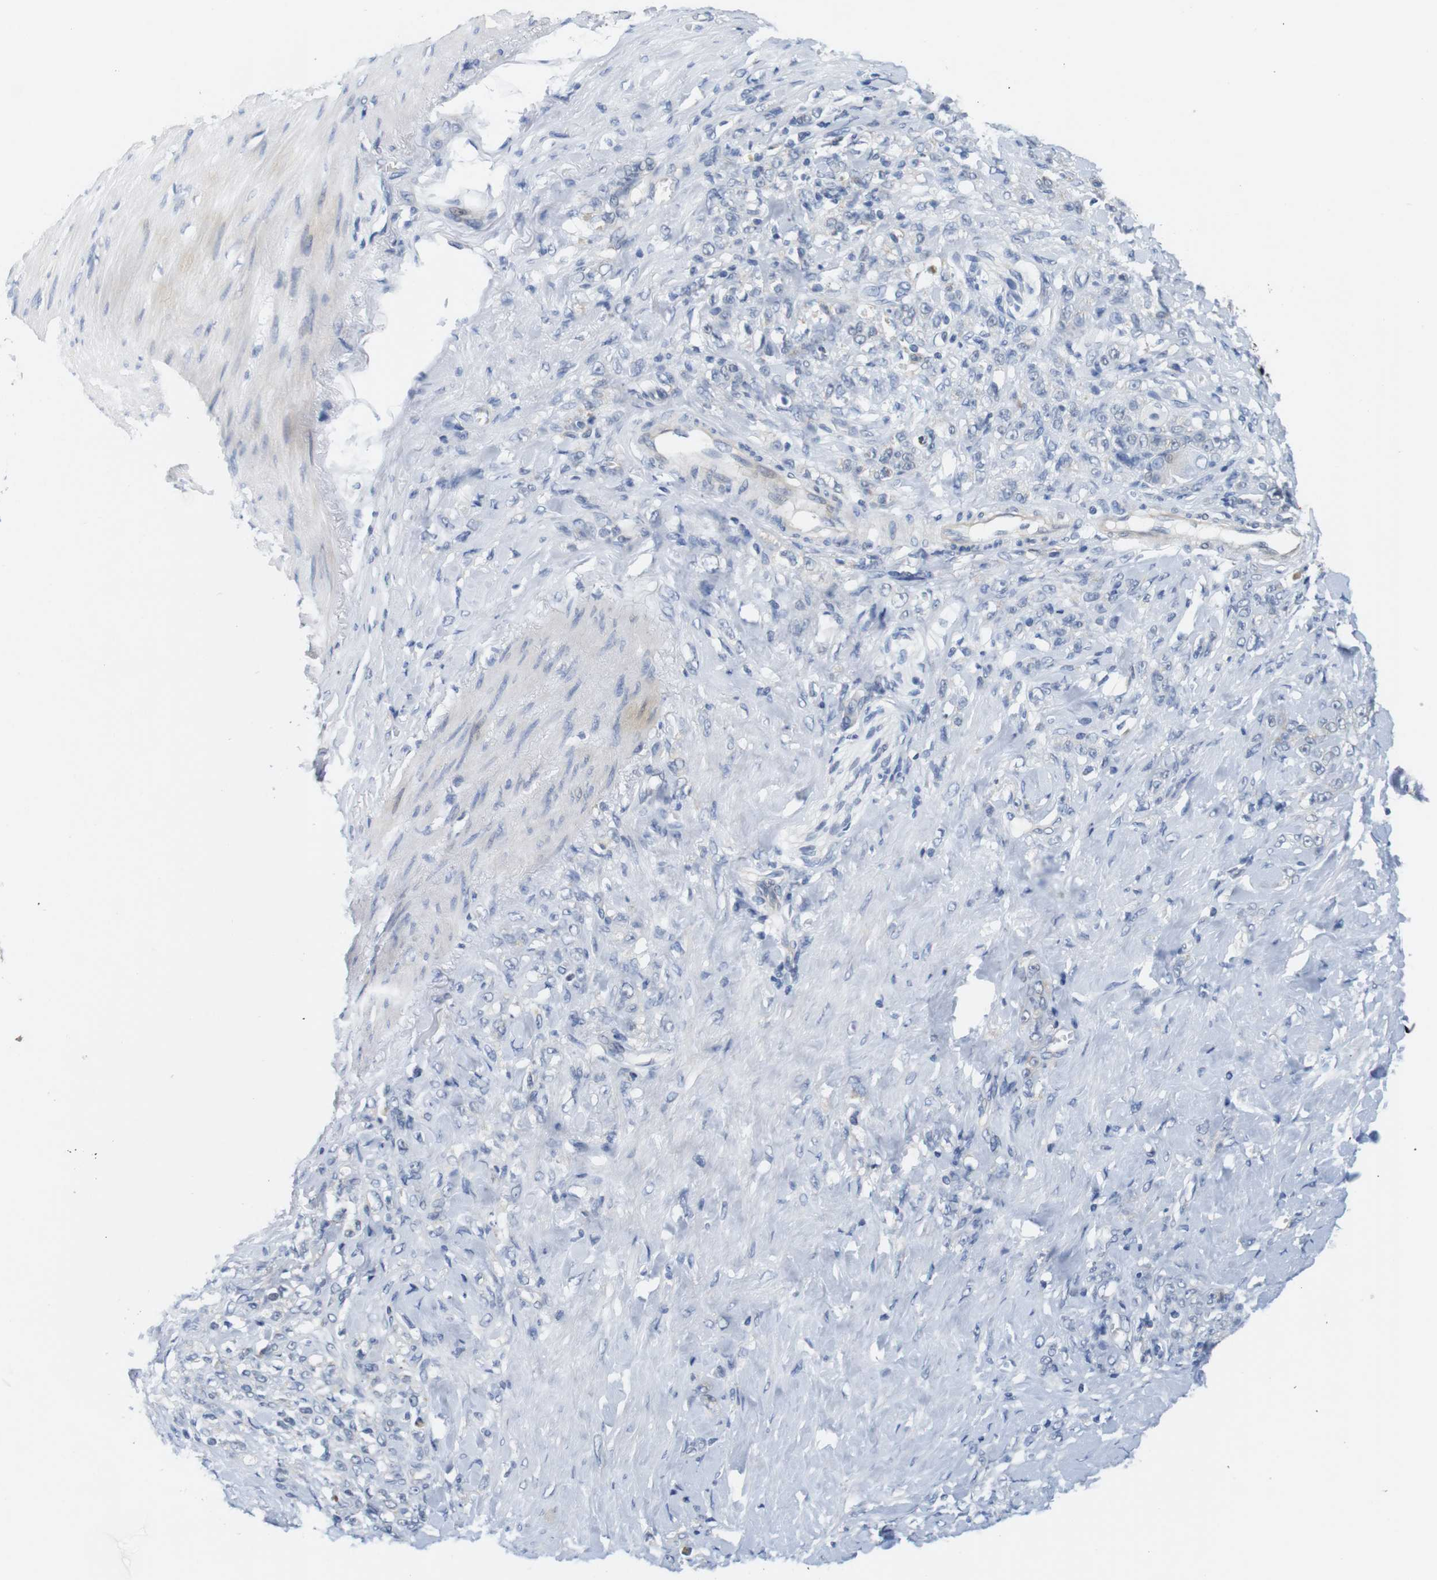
{"staining": {"intensity": "negative", "quantity": "none", "location": "none"}, "tissue": "stomach cancer", "cell_type": "Tumor cells", "image_type": "cancer", "snomed": [{"axis": "morphology", "description": "Adenocarcinoma, NOS"}, {"axis": "topography", "description": "Stomach"}], "caption": "The micrograph exhibits no significant expression in tumor cells of adenocarcinoma (stomach).", "gene": "OTOF", "patient": {"sex": "male", "age": 82}}